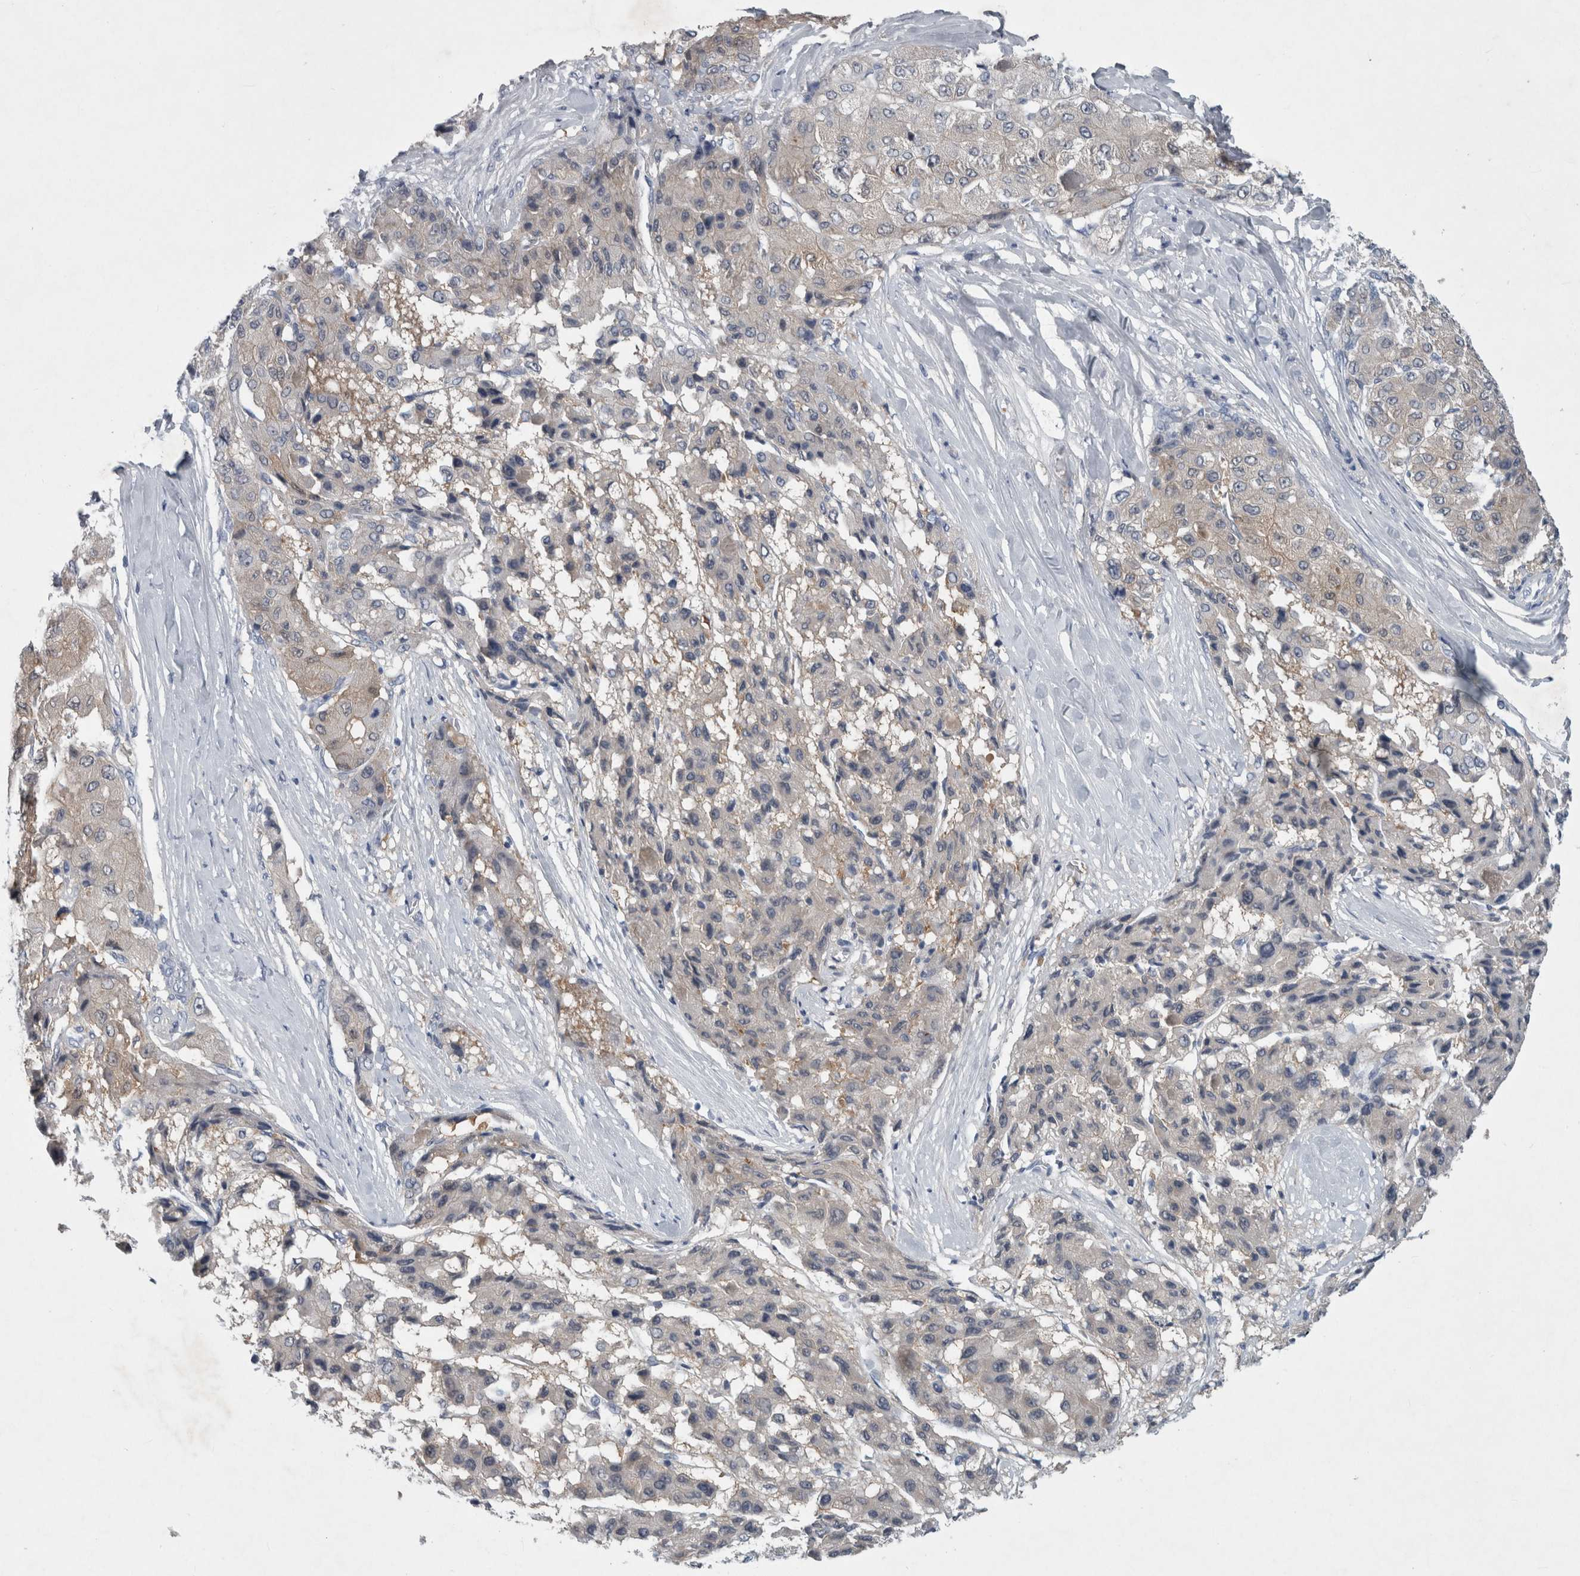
{"staining": {"intensity": "weak", "quantity": "<25%", "location": "none"}, "tissue": "liver cancer", "cell_type": "Tumor cells", "image_type": "cancer", "snomed": [{"axis": "morphology", "description": "Carcinoma, Hepatocellular, NOS"}, {"axis": "topography", "description": "Liver"}], "caption": "This is a histopathology image of immunohistochemistry (IHC) staining of liver cancer (hepatocellular carcinoma), which shows no expression in tumor cells.", "gene": "FAM83H", "patient": {"sex": "male", "age": 80}}